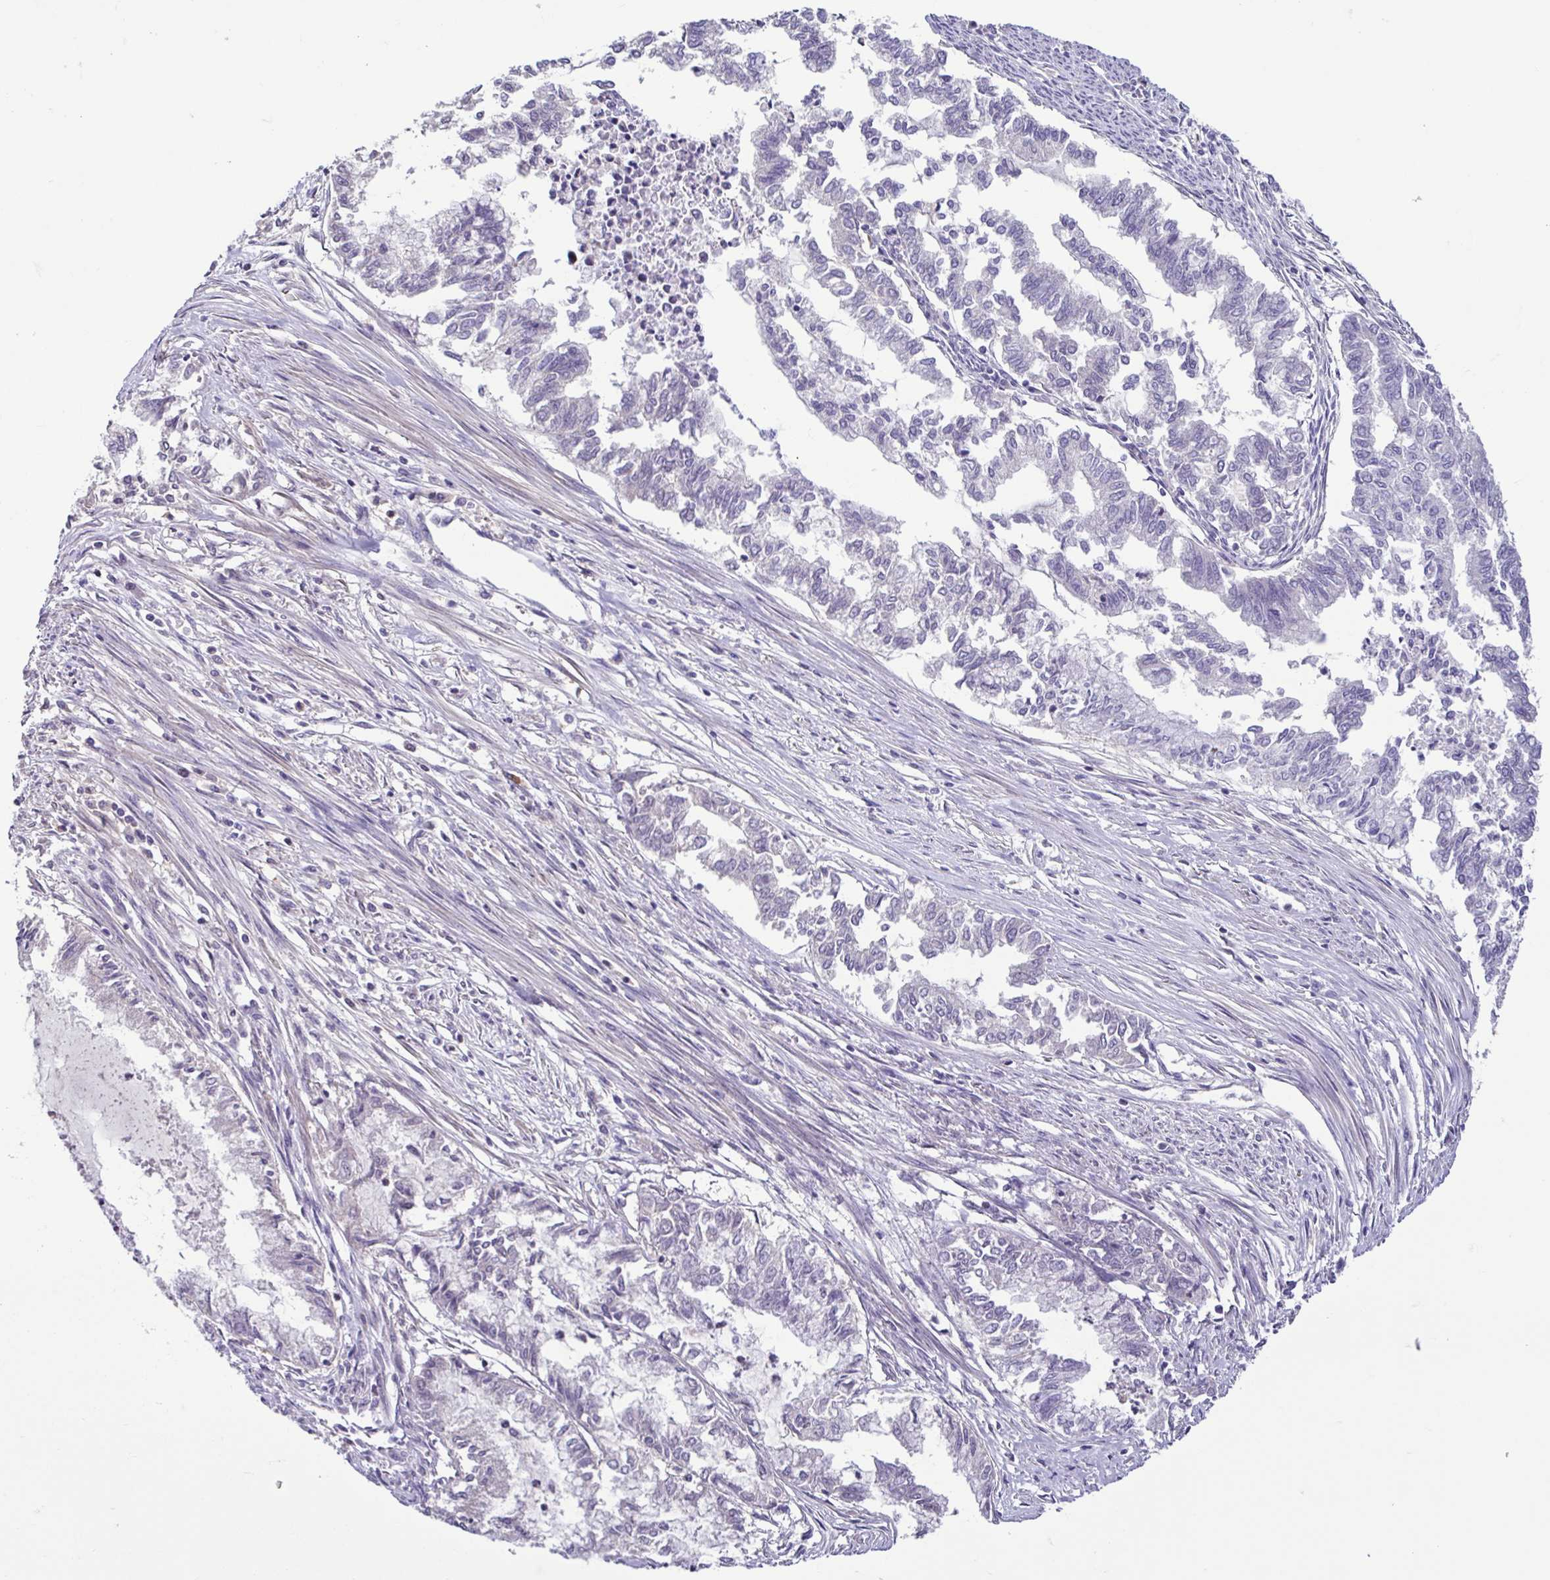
{"staining": {"intensity": "negative", "quantity": "none", "location": "none"}, "tissue": "endometrial cancer", "cell_type": "Tumor cells", "image_type": "cancer", "snomed": [{"axis": "morphology", "description": "Adenocarcinoma, NOS"}, {"axis": "topography", "description": "Endometrium"}], "caption": "High magnification brightfield microscopy of adenocarcinoma (endometrial) stained with DAB (3,3'-diaminobenzidine) (brown) and counterstained with hematoxylin (blue): tumor cells show no significant positivity. (DAB IHC visualized using brightfield microscopy, high magnification).", "gene": "ACTRT3", "patient": {"sex": "female", "age": 79}}